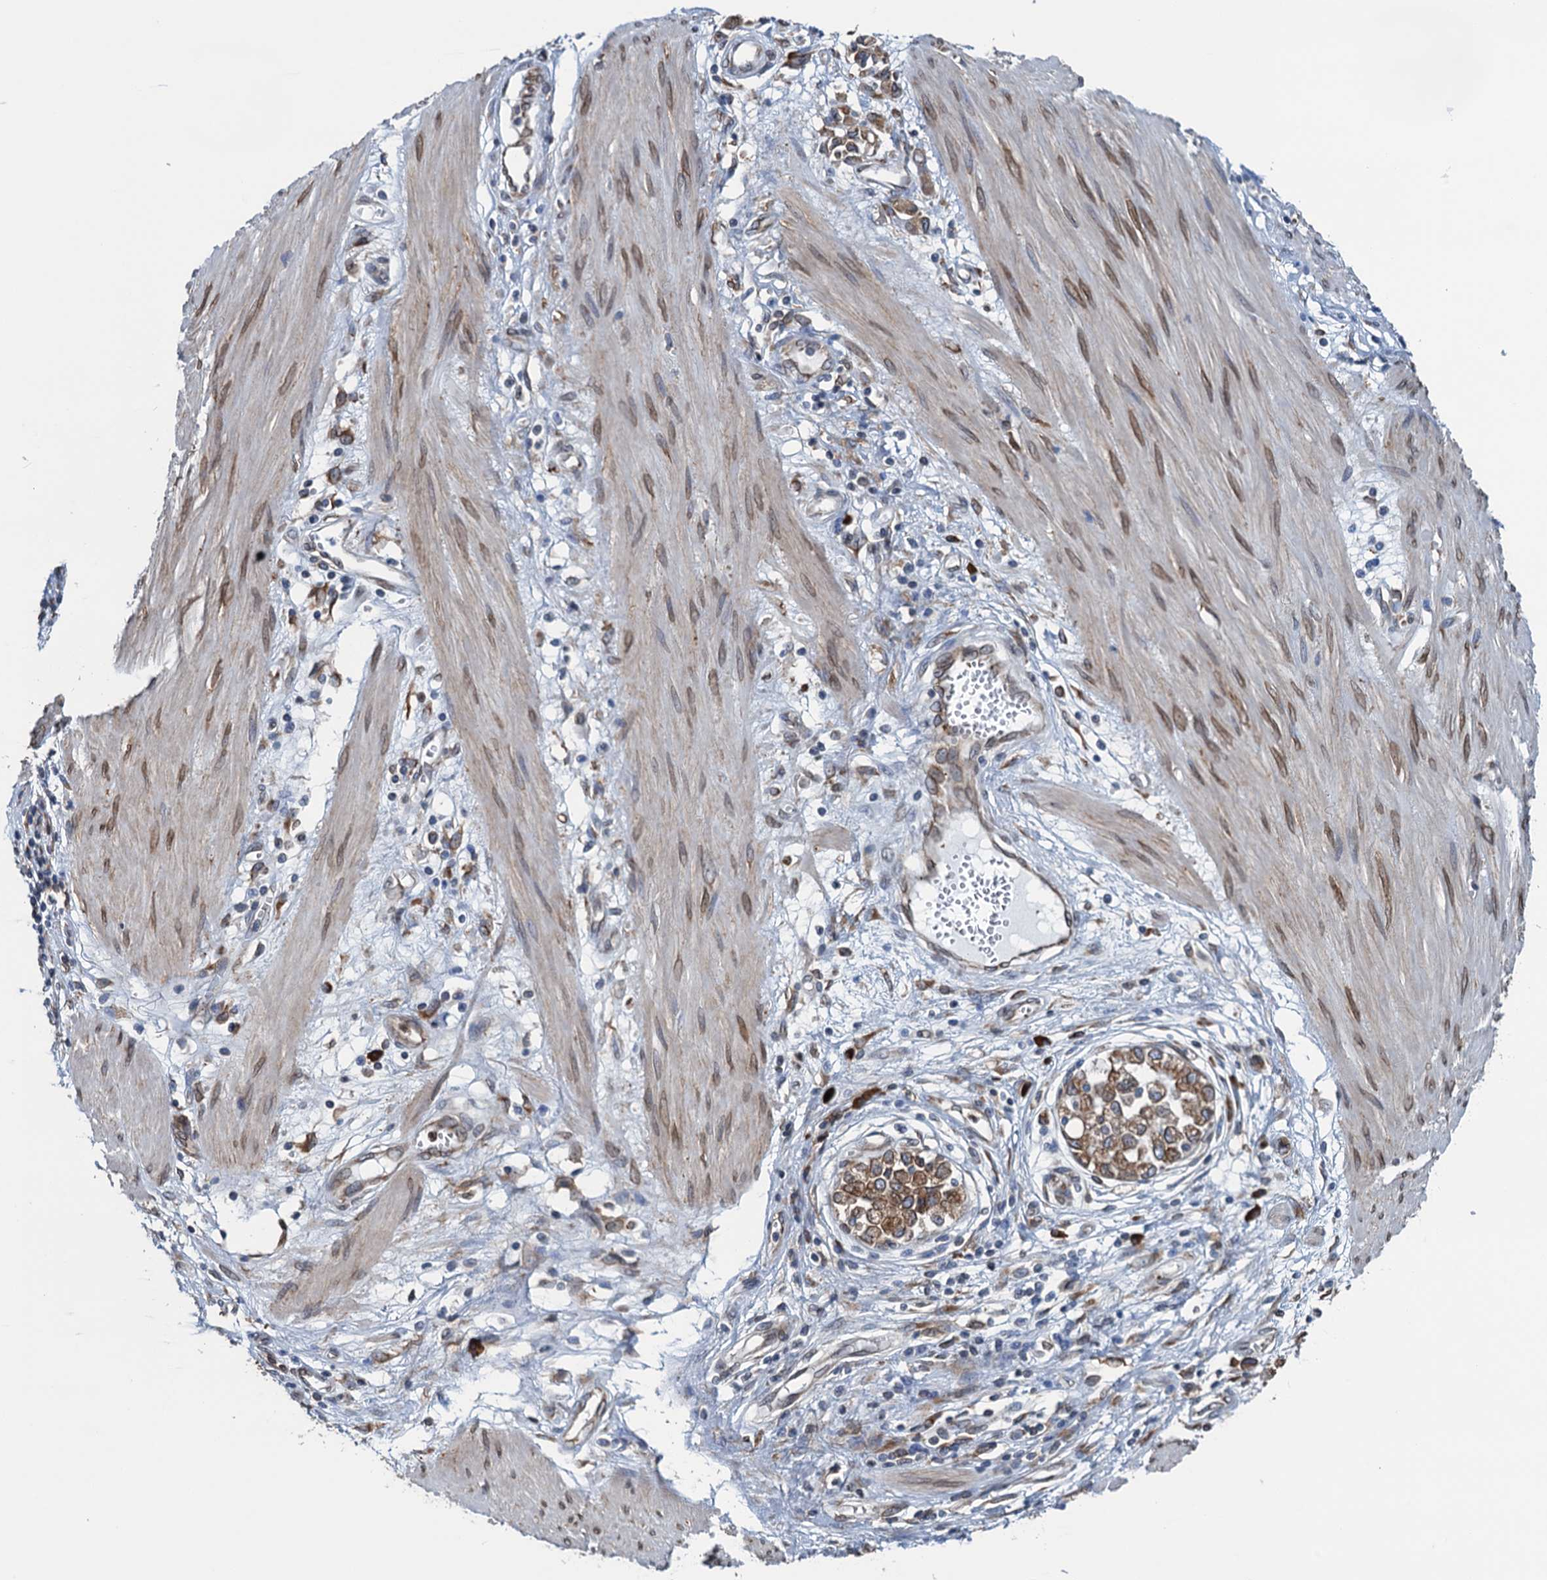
{"staining": {"intensity": "moderate", "quantity": ">75%", "location": "cytoplasmic/membranous"}, "tissue": "stomach cancer", "cell_type": "Tumor cells", "image_type": "cancer", "snomed": [{"axis": "morphology", "description": "Adenocarcinoma, NOS"}, {"axis": "topography", "description": "Stomach"}], "caption": "Moderate cytoplasmic/membranous protein positivity is seen in approximately >75% of tumor cells in adenocarcinoma (stomach). (DAB (3,3'-diaminobenzidine) IHC, brown staining for protein, blue staining for nuclei).", "gene": "TMEM205", "patient": {"sex": "female", "age": 76}}